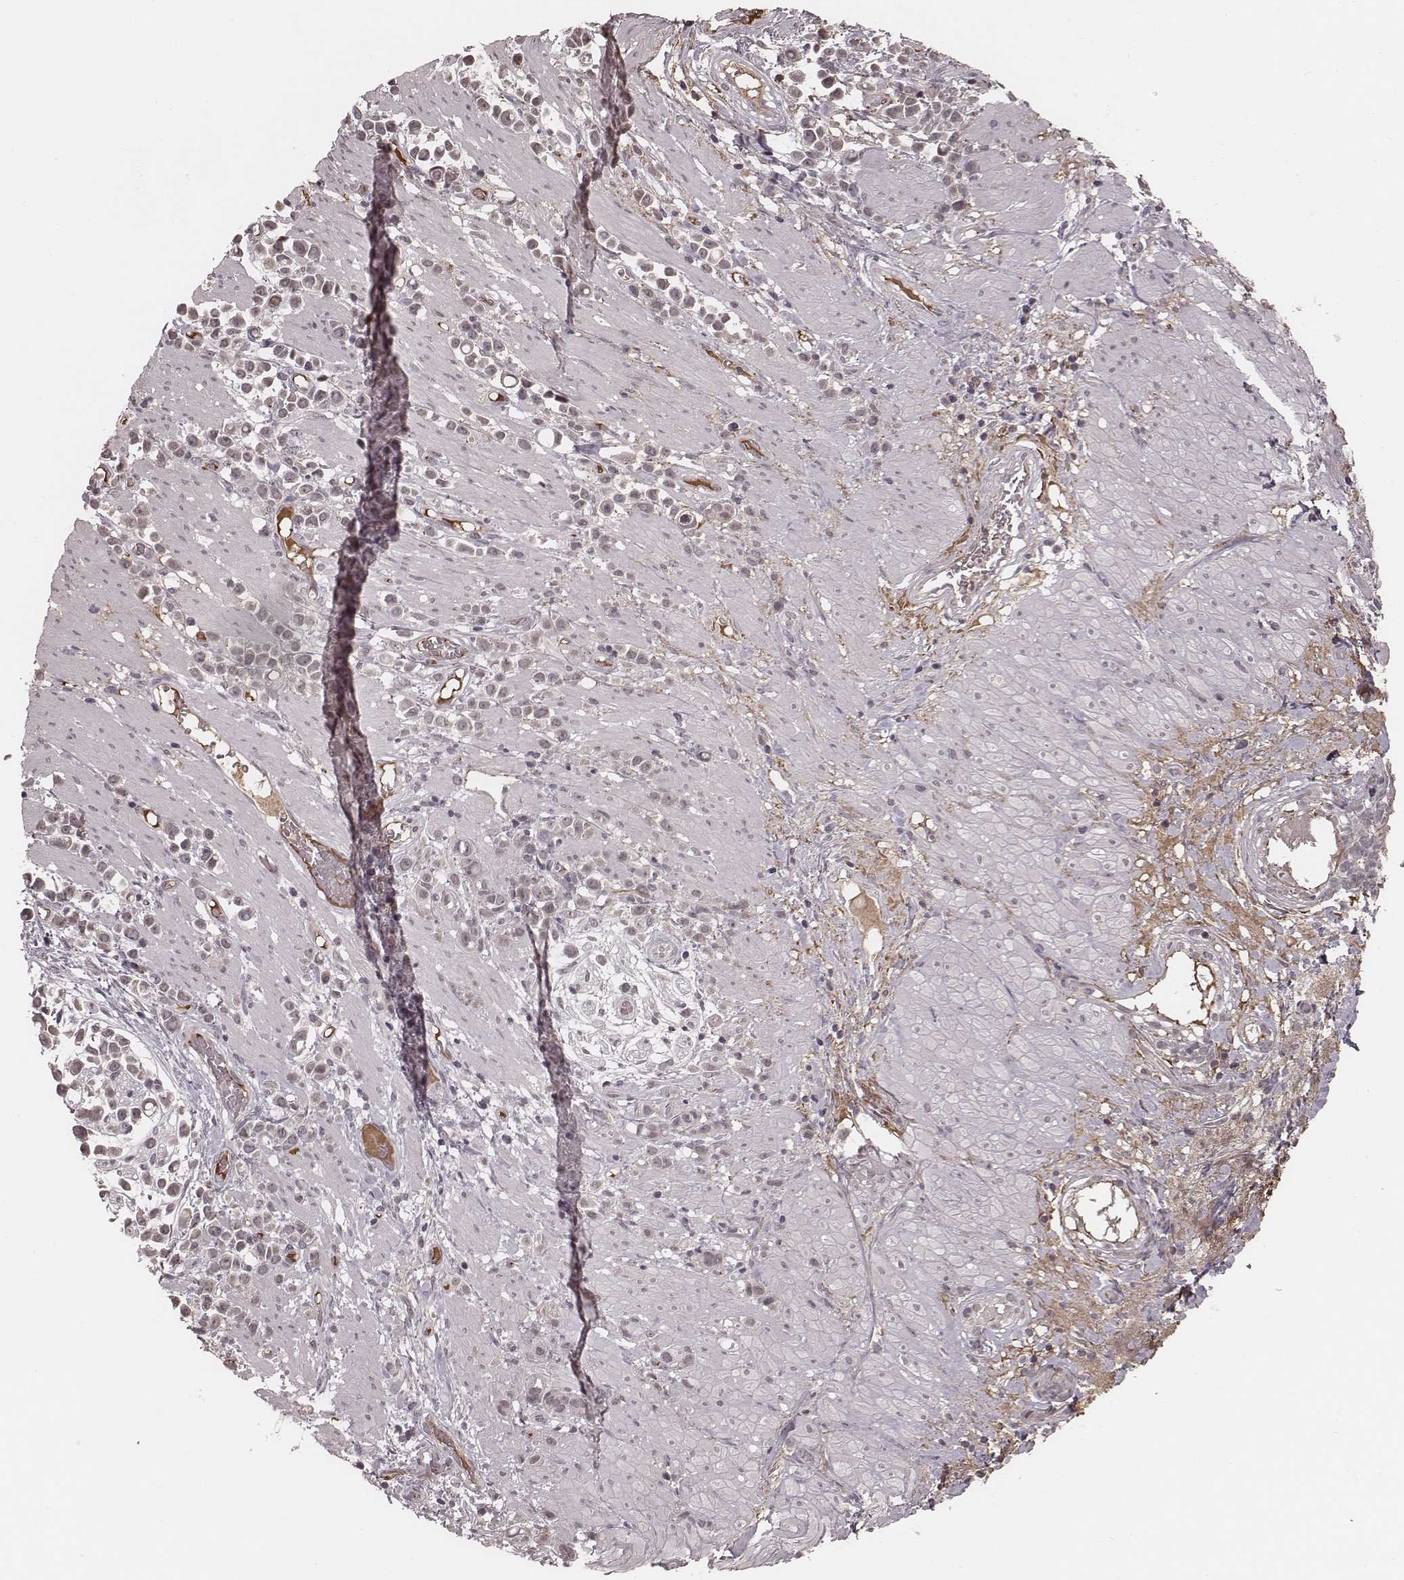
{"staining": {"intensity": "negative", "quantity": "none", "location": "none"}, "tissue": "stomach cancer", "cell_type": "Tumor cells", "image_type": "cancer", "snomed": [{"axis": "morphology", "description": "Adenocarcinoma, NOS"}, {"axis": "topography", "description": "Stomach"}], "caption": "Immunohistochemical staining of stomach cancer shows no significant positivity in tumor cells.", "gene": "IL5", "patient": {"sex": "male", "age": 82}}